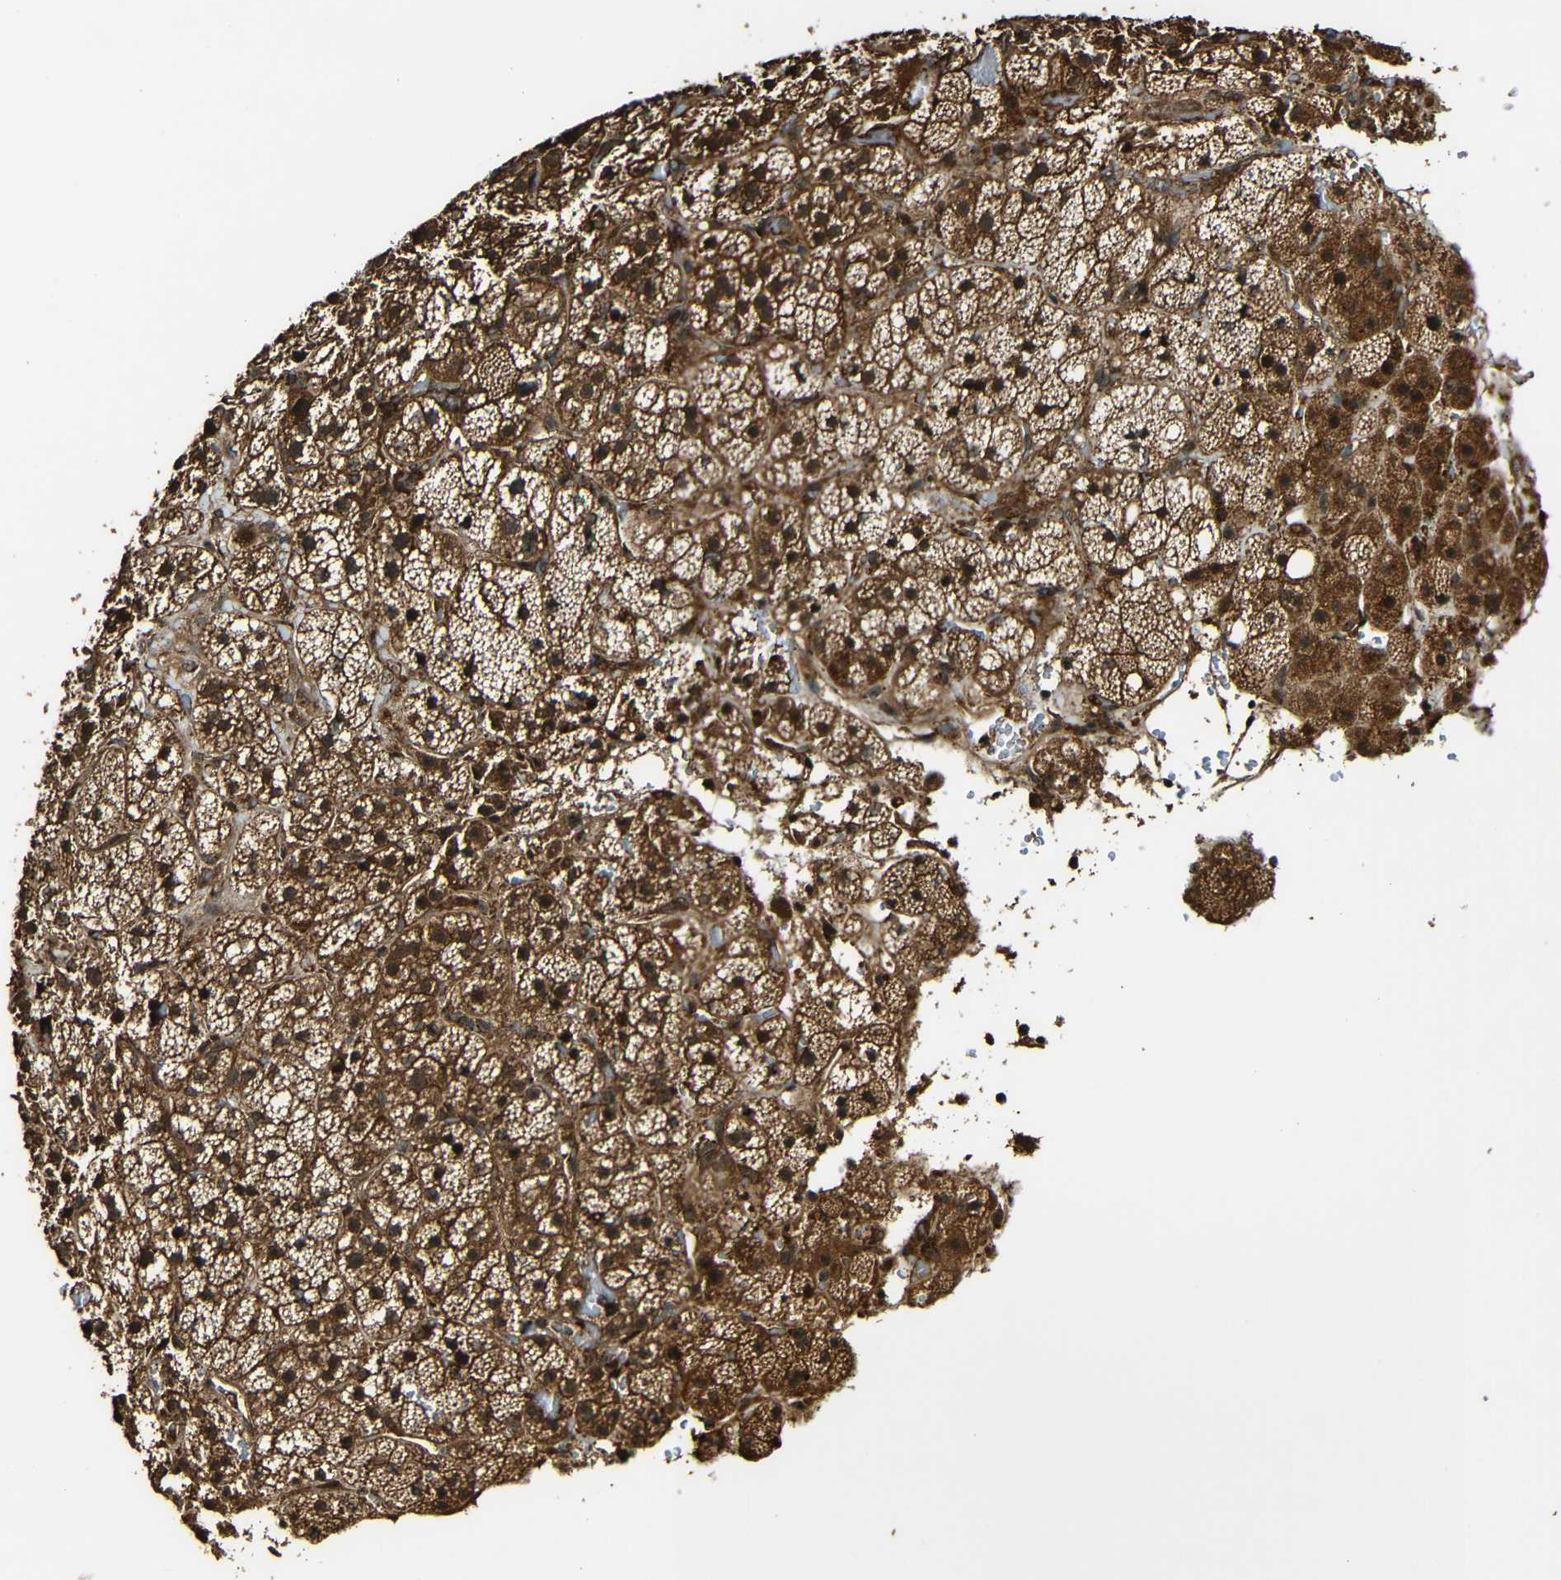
{"staining": {"intensity": "strong", "quantity": ">75%", "location": "cytoplasmic/membranous"}, "tissue": "adrenal gland", "cell_type": "Glandular cells", "image_type": "normal", "snomed": [{"axis": "morphology", "description": "Normal tissue, NOS"}, {"axis": "topography", "description": "Adrenal gland"}], "caption": "Immunohistochemical staining of benign human adrenal gland exhibits high levels of strong cytoplasmic/membranous staining in approximately >75% of glandular cells.", "gene": "CASP8", "patient": {"sex": "female", "age": 59}}